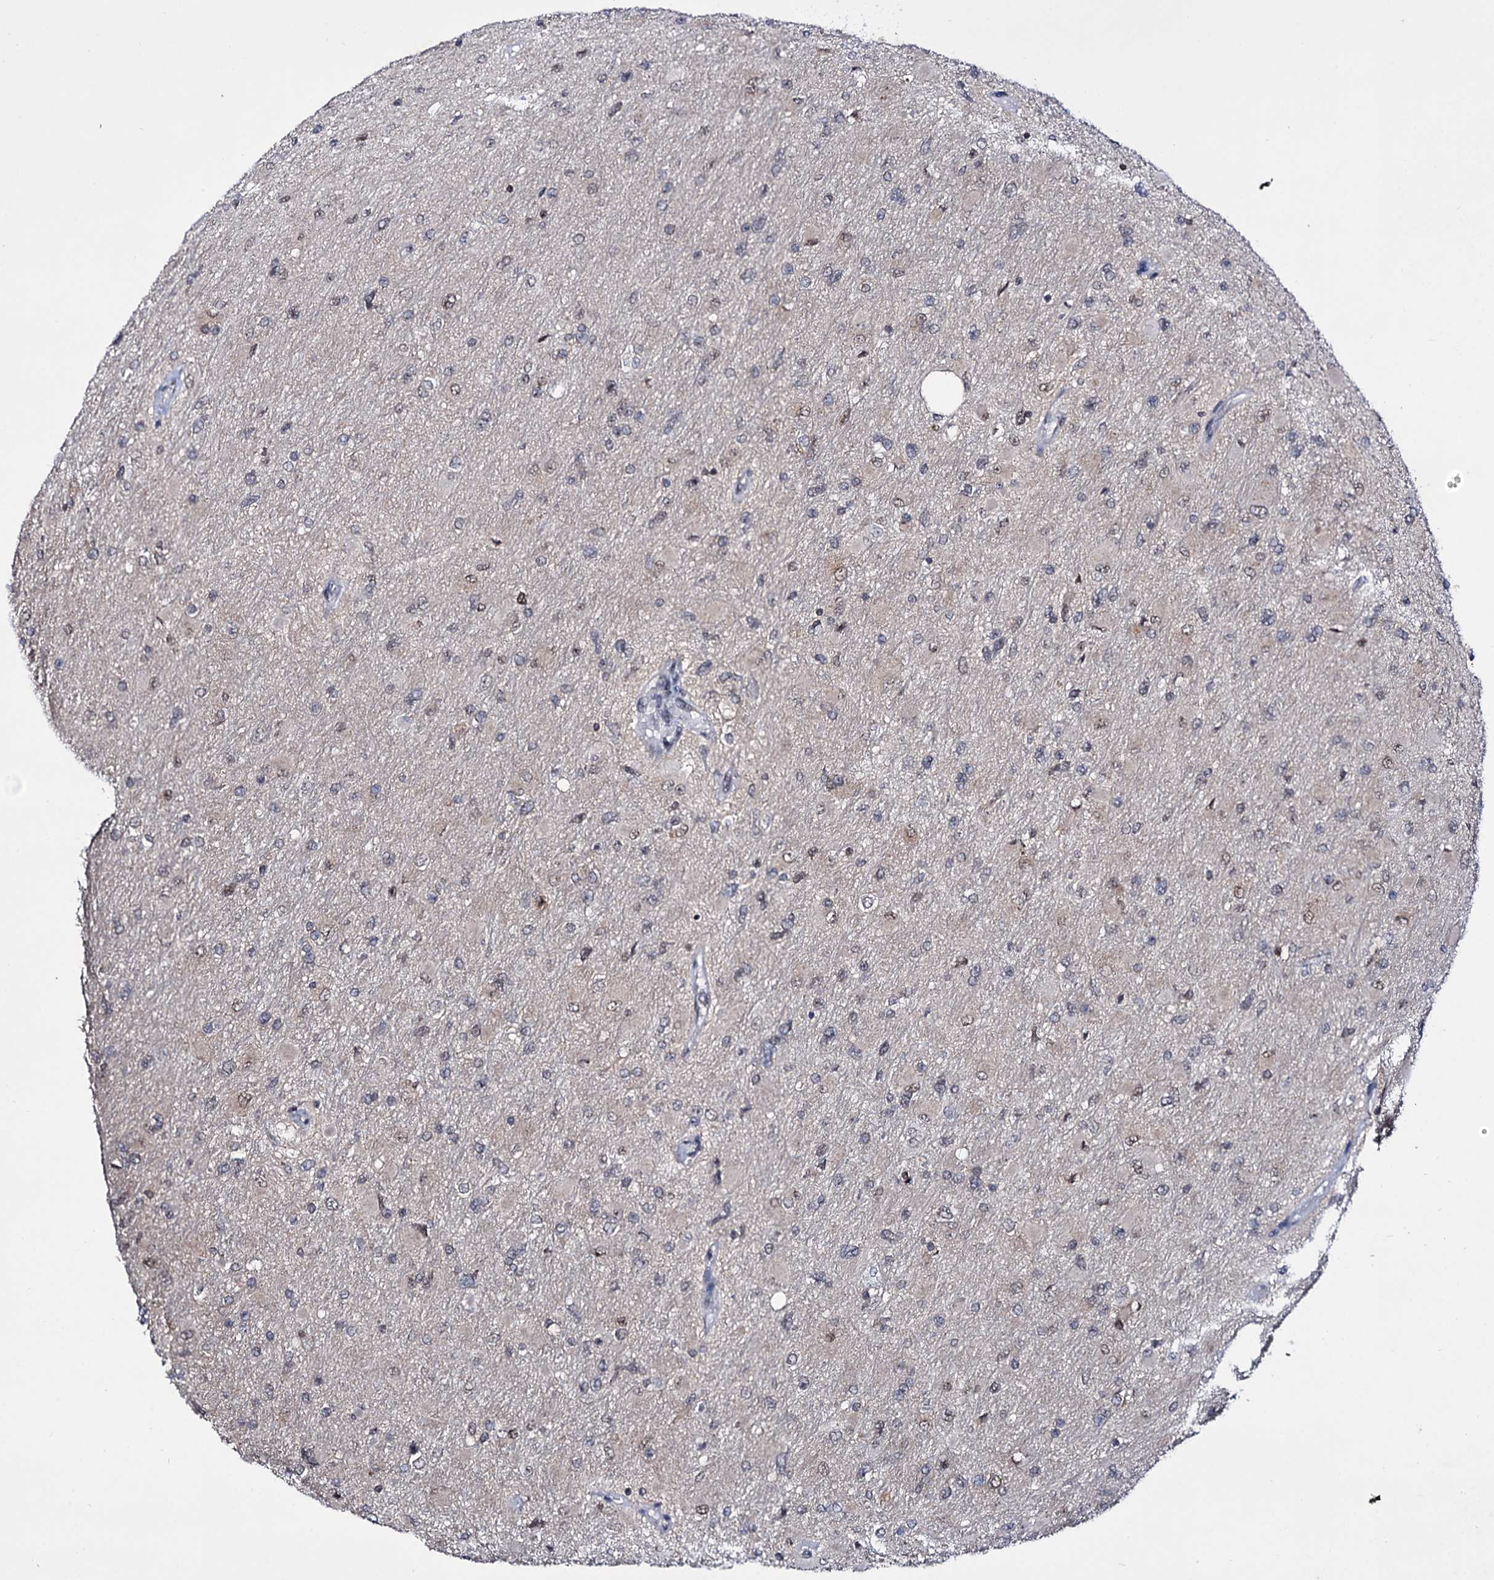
{"staining": {"intensity": "negative", "quantity": "none", "location": "none"}, "tissue": "glioma", "cell_type": "Tumor cells", "image_type": "cancer", "snomed": [{"axis": "morphology", "description": "Glioma, malignant, High grade"}, {"axis": "topography", "description": "Cerebral cortex"}], "caption": "IHC micrograph of neoplastic tissue: malignant glioma (high-grade) stained with DAB demonstrates no significant protein expression in tumor cells.", "gene": "SMCHD1", "patient": {"sex": "female", "age": 36}}